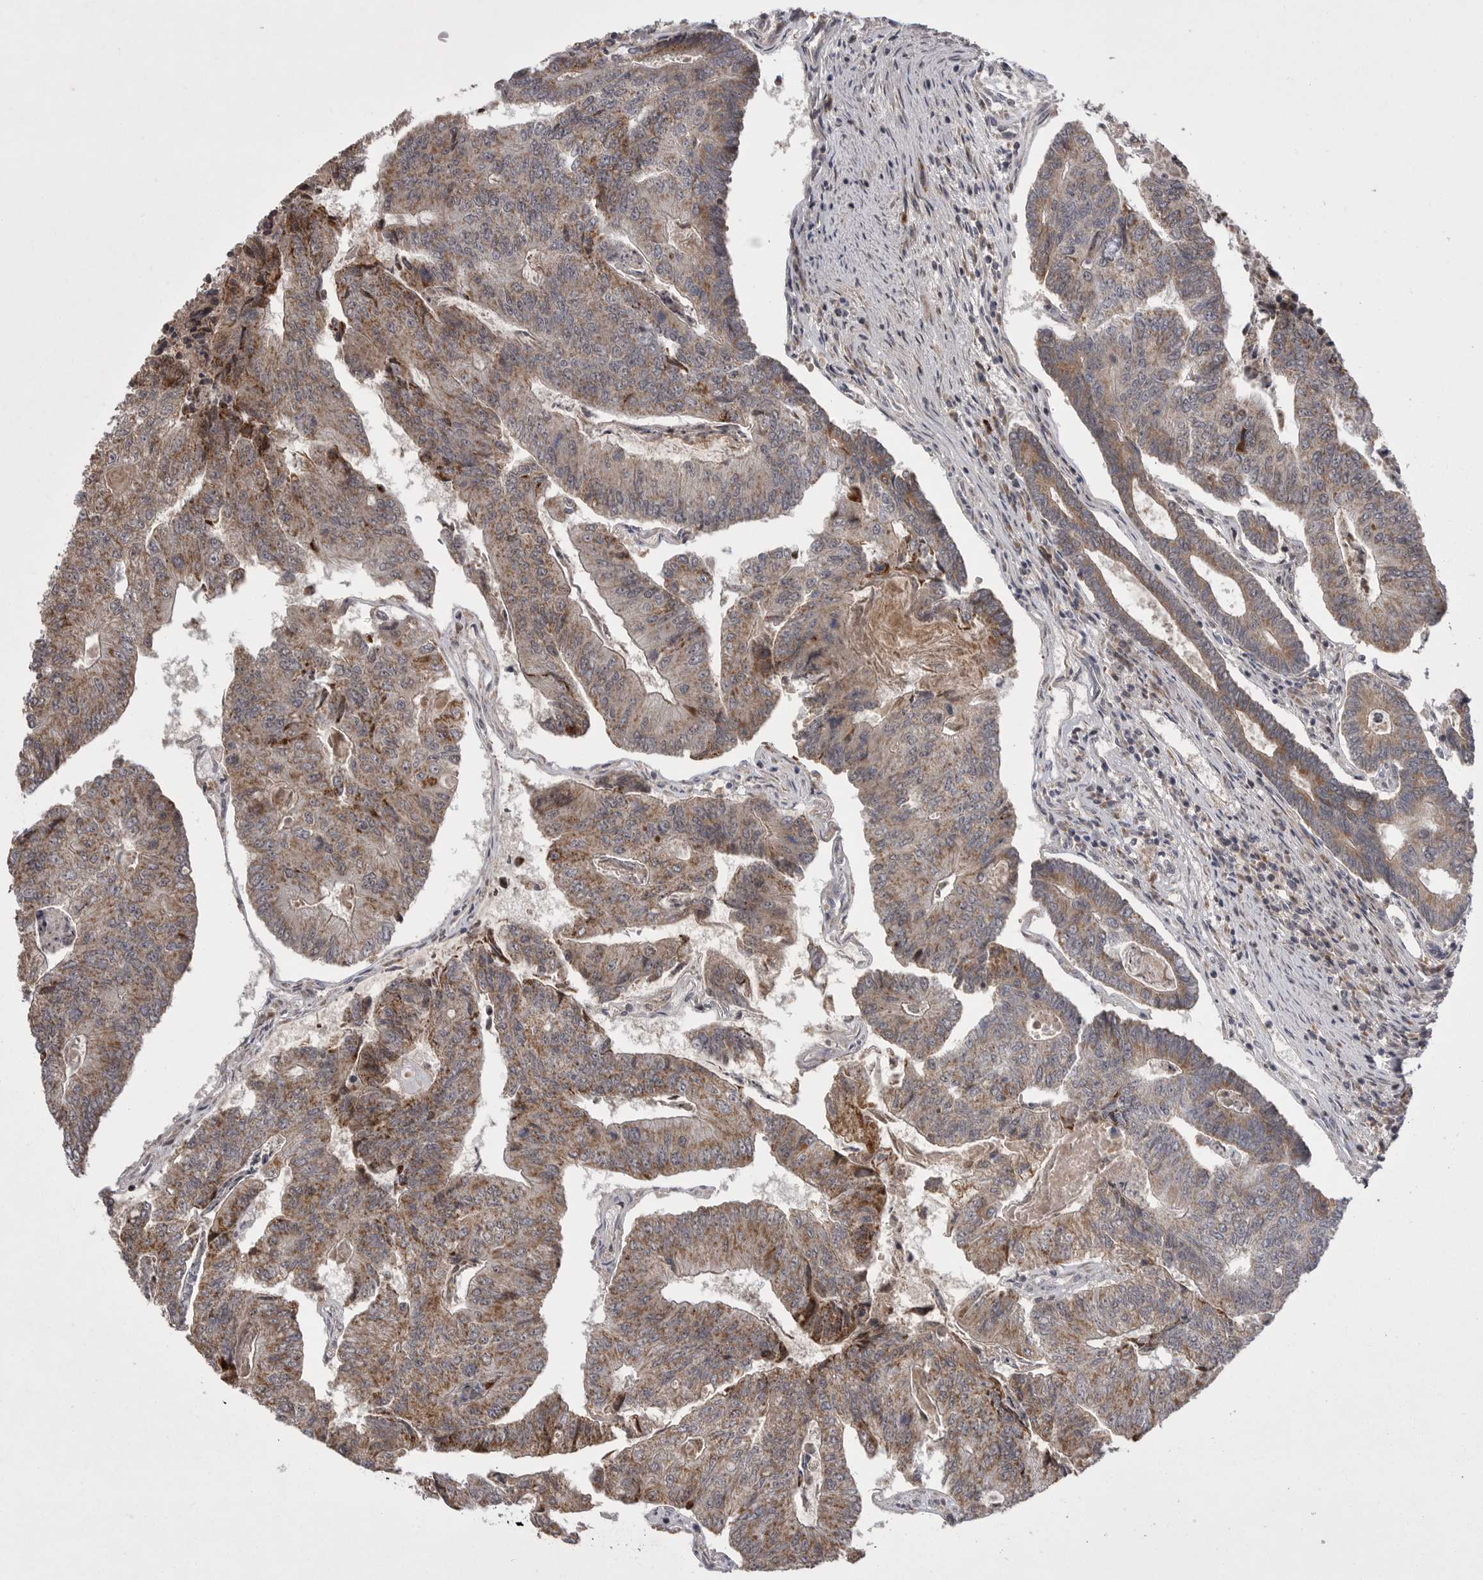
{"staining": {"intensity": "moderate", "quantity": ">75%", "location": "cytoplasmic/membranous"}, "tissue": "colorectal cancer", "cell_type": "Tumor cells", "image_type": "cancer", "snomed": [{"axis": "morphology", "description": "Adenocarcinoma, NOS"}, {"axis": "topography", "description": "Colon"}], "caption": "An image of human adenocarcinoma (colorectal) stained for a protein displays moderate cytoplasmic/membranous brown staining in tumor cells.", "gene": "KYAT3", "patient": {"sex": "female", "age": 67}}